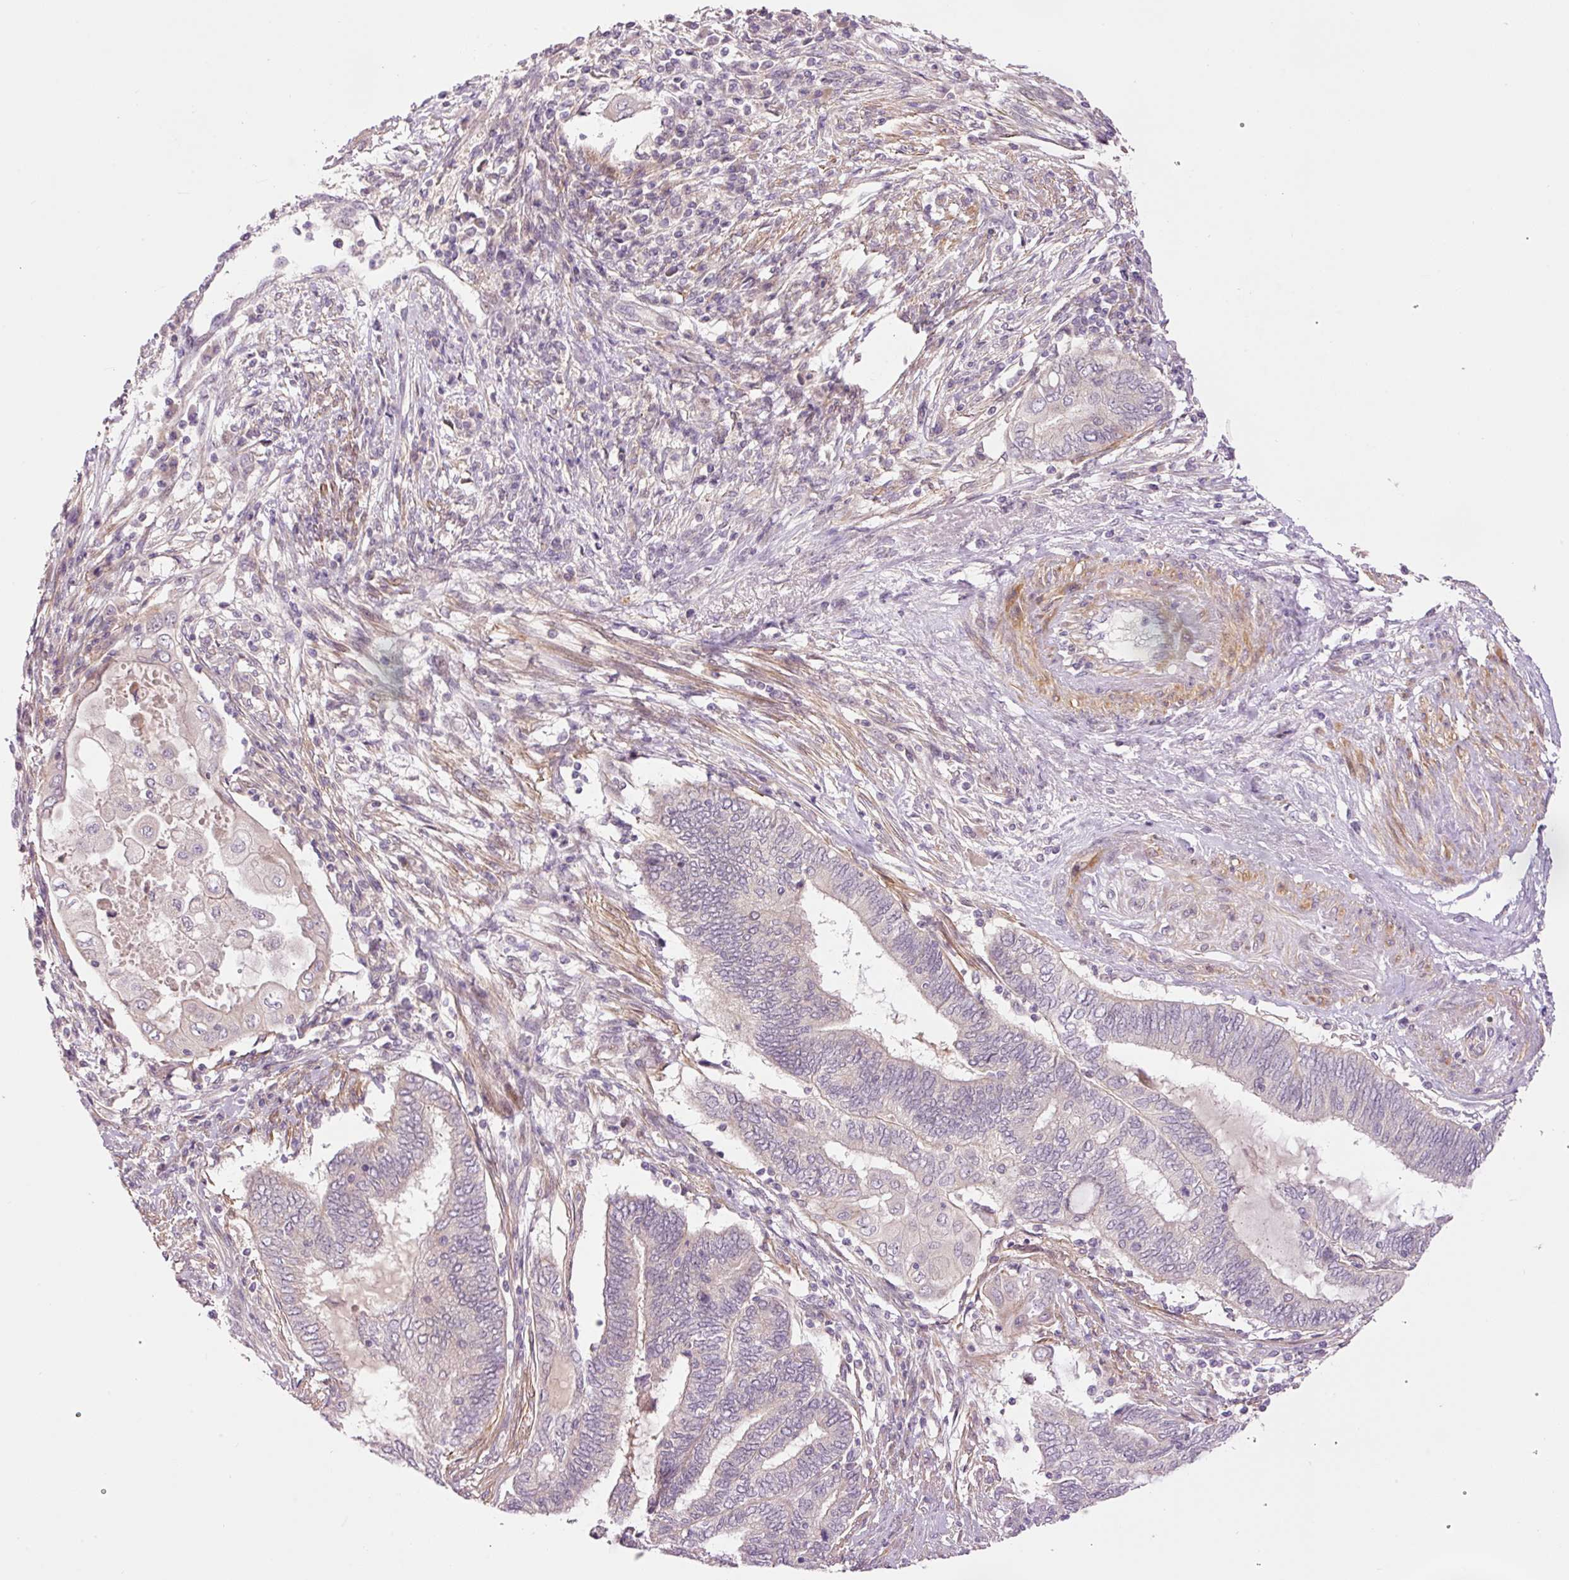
{"staining": {"intensity": "negative", "quantity": "none", "location": "none"}, "tissue": "endometrial cancer", "cell_type": "Tumor cells", "image_type": "cancer", "snomed": [{"axis": "morphology", "description": "Adenocarcinoma, NOS"}, {"axis": "topography", "description": "Uterus"}, {"axis": "topography", "description": "Endometrium"}], "caption": "A high-resolution photomicrograph shows immunohistochemistry (IHC) staining of endometrial adenocarcinoma, which shows no significant expression in tumor cells.", "gene": "SLC29A3", "patient": {"sex": "female", "age": 70}}